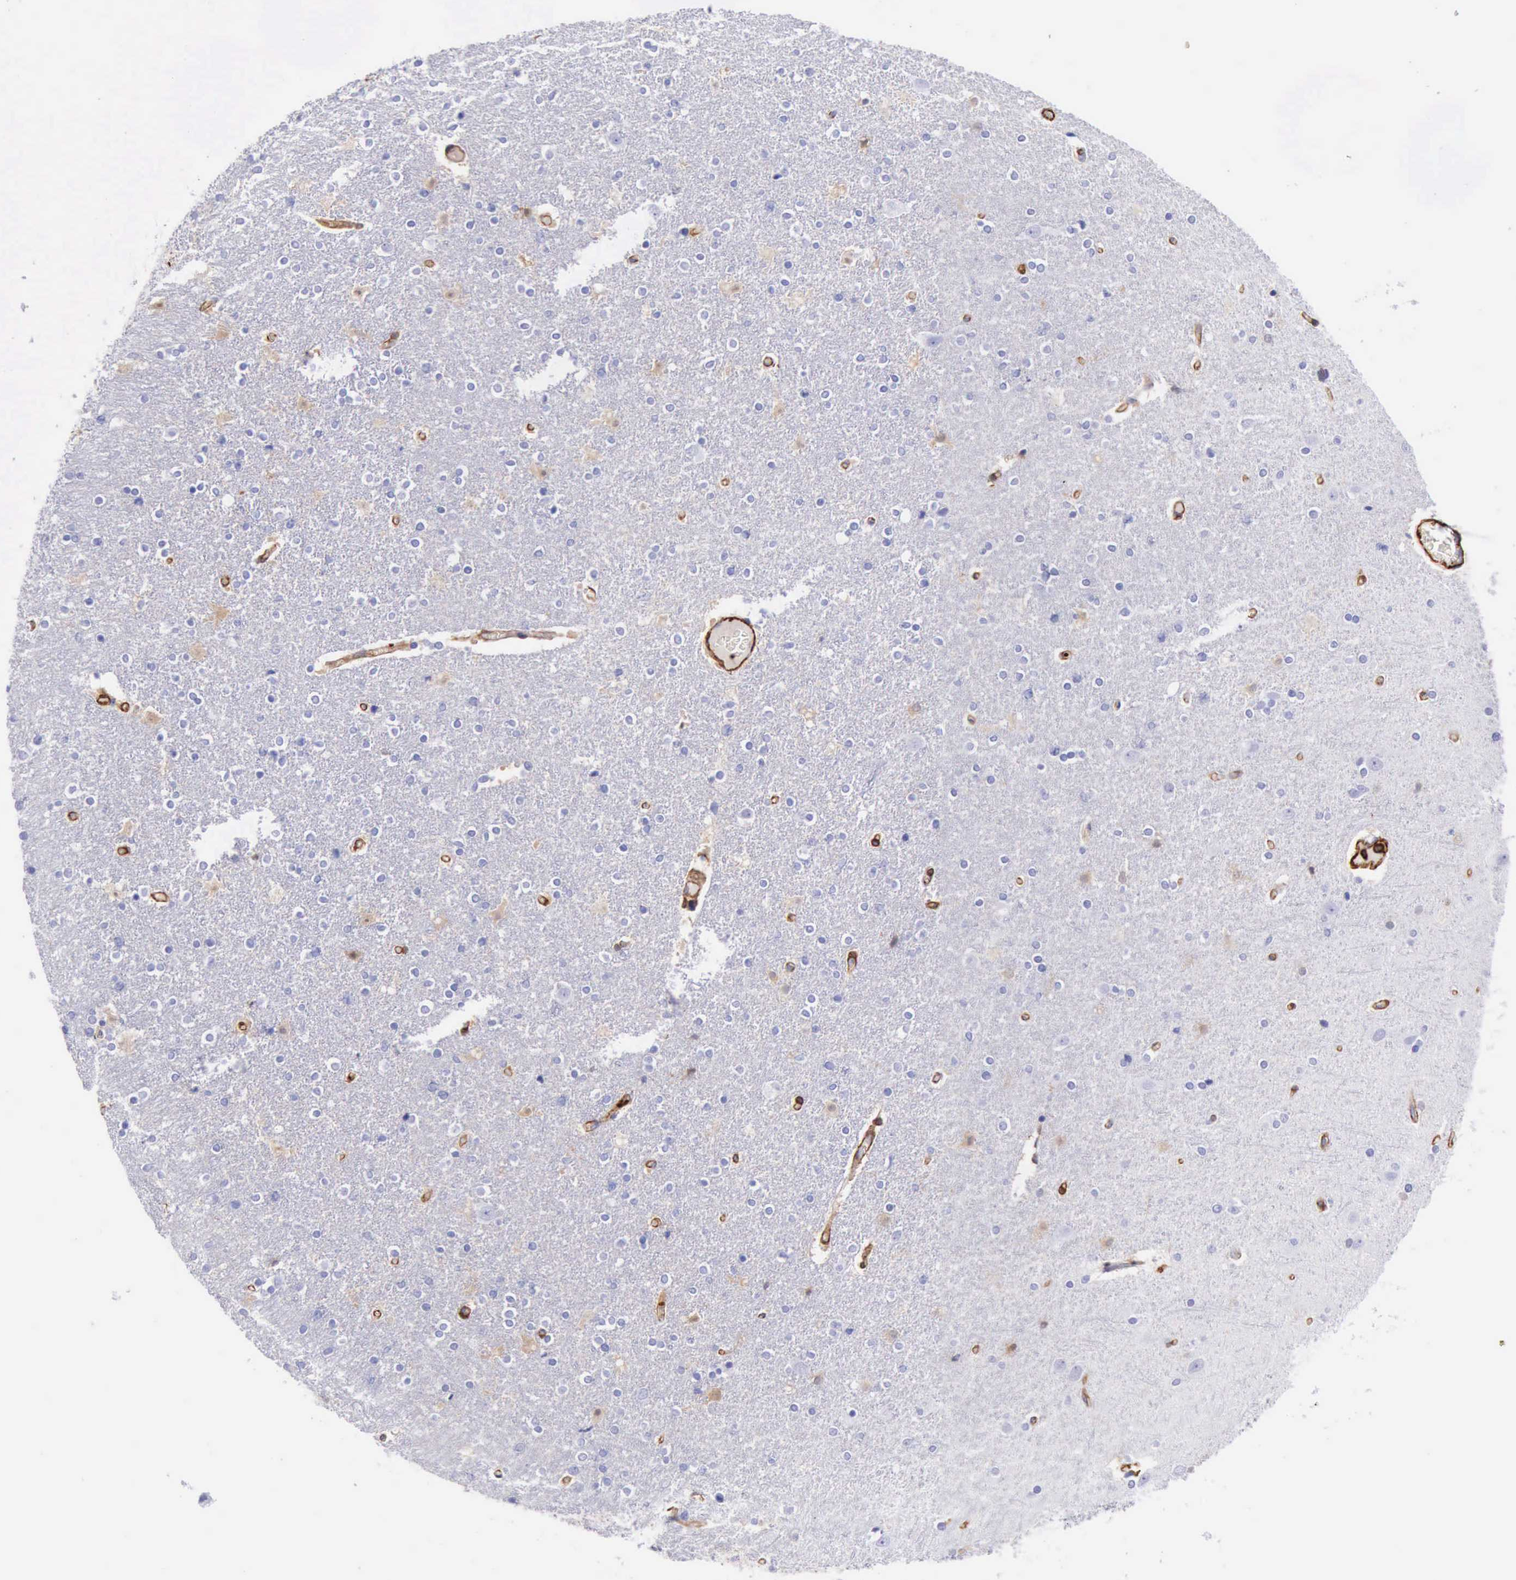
{"staining": {"intensity": "negative", "quantity": "none", "location": "none"}, "tissue": "caudate", "cell_type": "Glial cells", "image_type": "normal", "snomed": [{"axis": "morphology", "description": "Normal tissue, NOS"}, {"axis": "topography", "description": "Lateral ventricle wall"}], "caption": "Immunohistochemistry (IHC) of normal human caudate demonstrates no expression in glial cells. (DAB immunohistochemistry with hematoxylin counter stain).", "gene": "FLNA", "patient": {"sex": "female", "age": 54}}